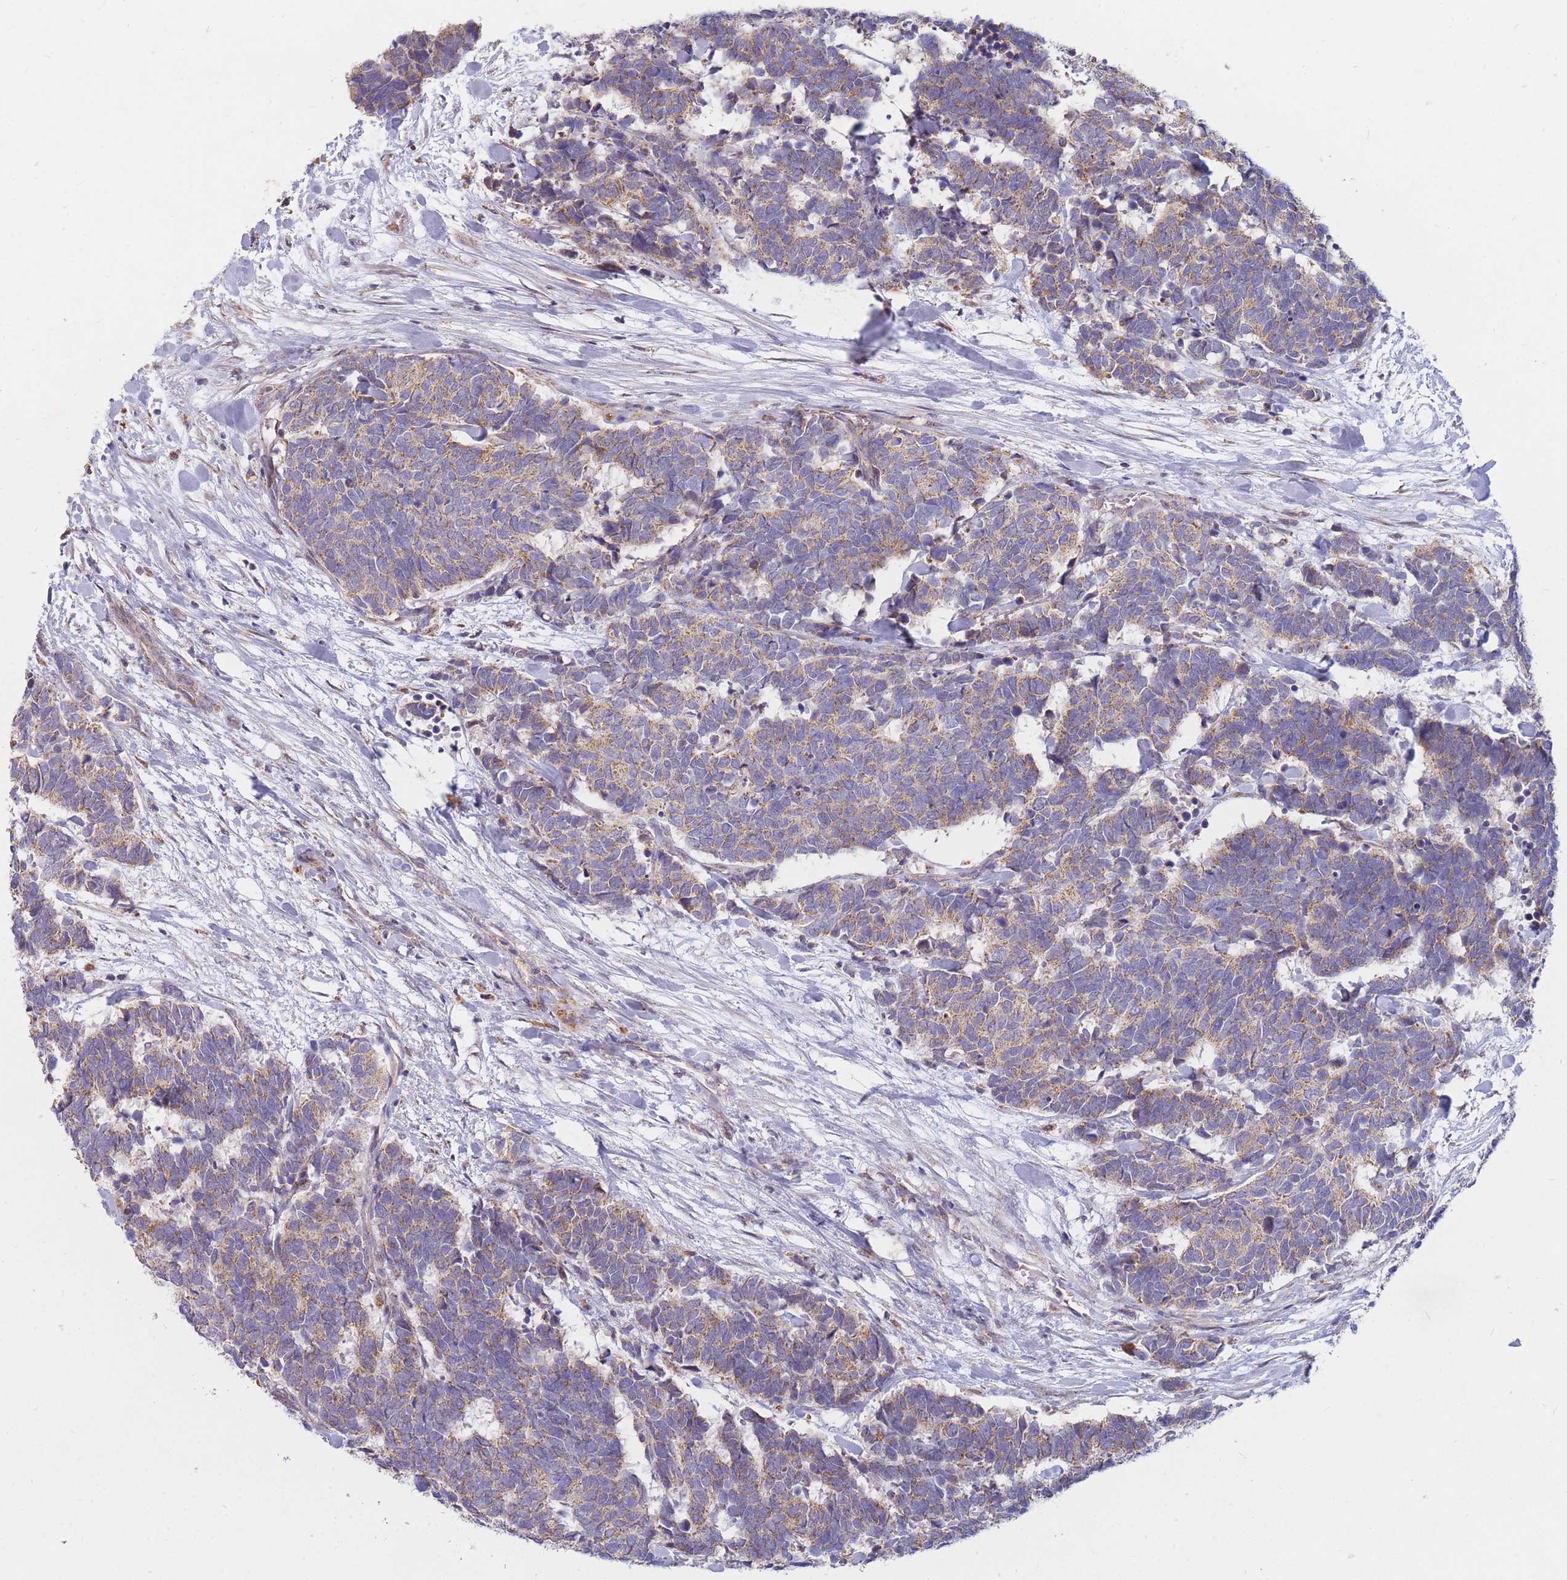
{"staining": {"intensity": "weak", "quantity": ">75%", "location": "cytoplasmic/membranous"}, "tissue": "carcinoid", "cell_type": "Tumor cells", "image_type": "cancer", "snomed": [{"axis": "morphology", "description": "Carcinoma, NOS"}, {"axis": "morphology", "description": "Carcinoid, malignant, NOS"}, {"axis": "topography", "description": "Urinary bladder"}], "caption": "DAB immunohistochemical staining of human carcinoid demonstrates weak cytoplasmic/membranous protein expression in approximately >75% of tumor cells.", "gene": "PTPMT1", "patient": {"sex": "male", "age": 57}}